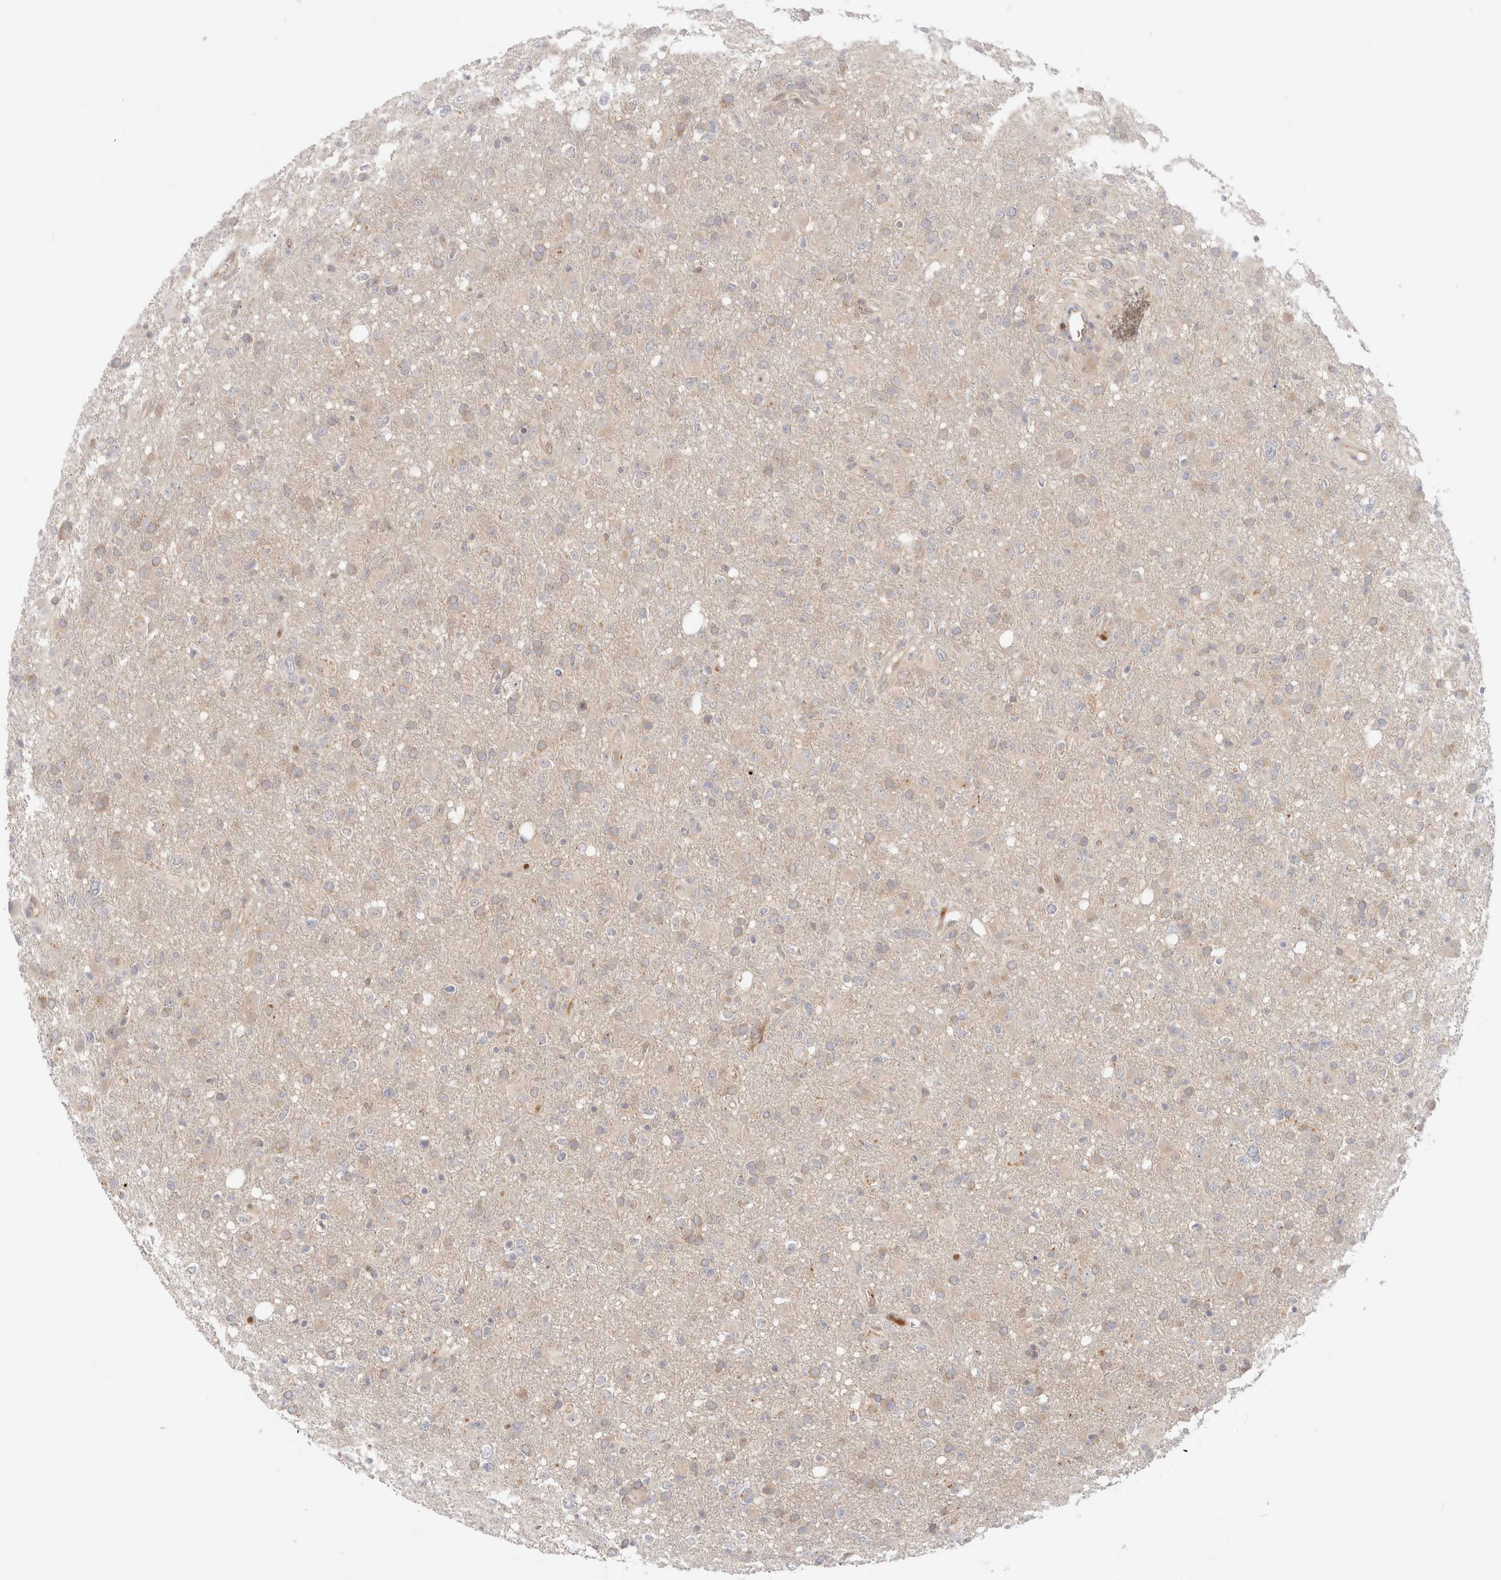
{"staining": {"intensity": "weak", "quantity": "<25%", "location": "cytoplasmic/membranous"}, "tissue": "glioma", "cell_type": "Tumor cells", "image_type": "cancer", "snomed": [{"axis": "morphology", "description": "Glioma, malignant, High grade"}, {"axis": "topography", "description": "Brain"}], "caption": "The histopathology image reveals no staining of tumor cells in glioma.", "gene": "EFCAB13", "patient": {"sex": "female", "age": 57}}